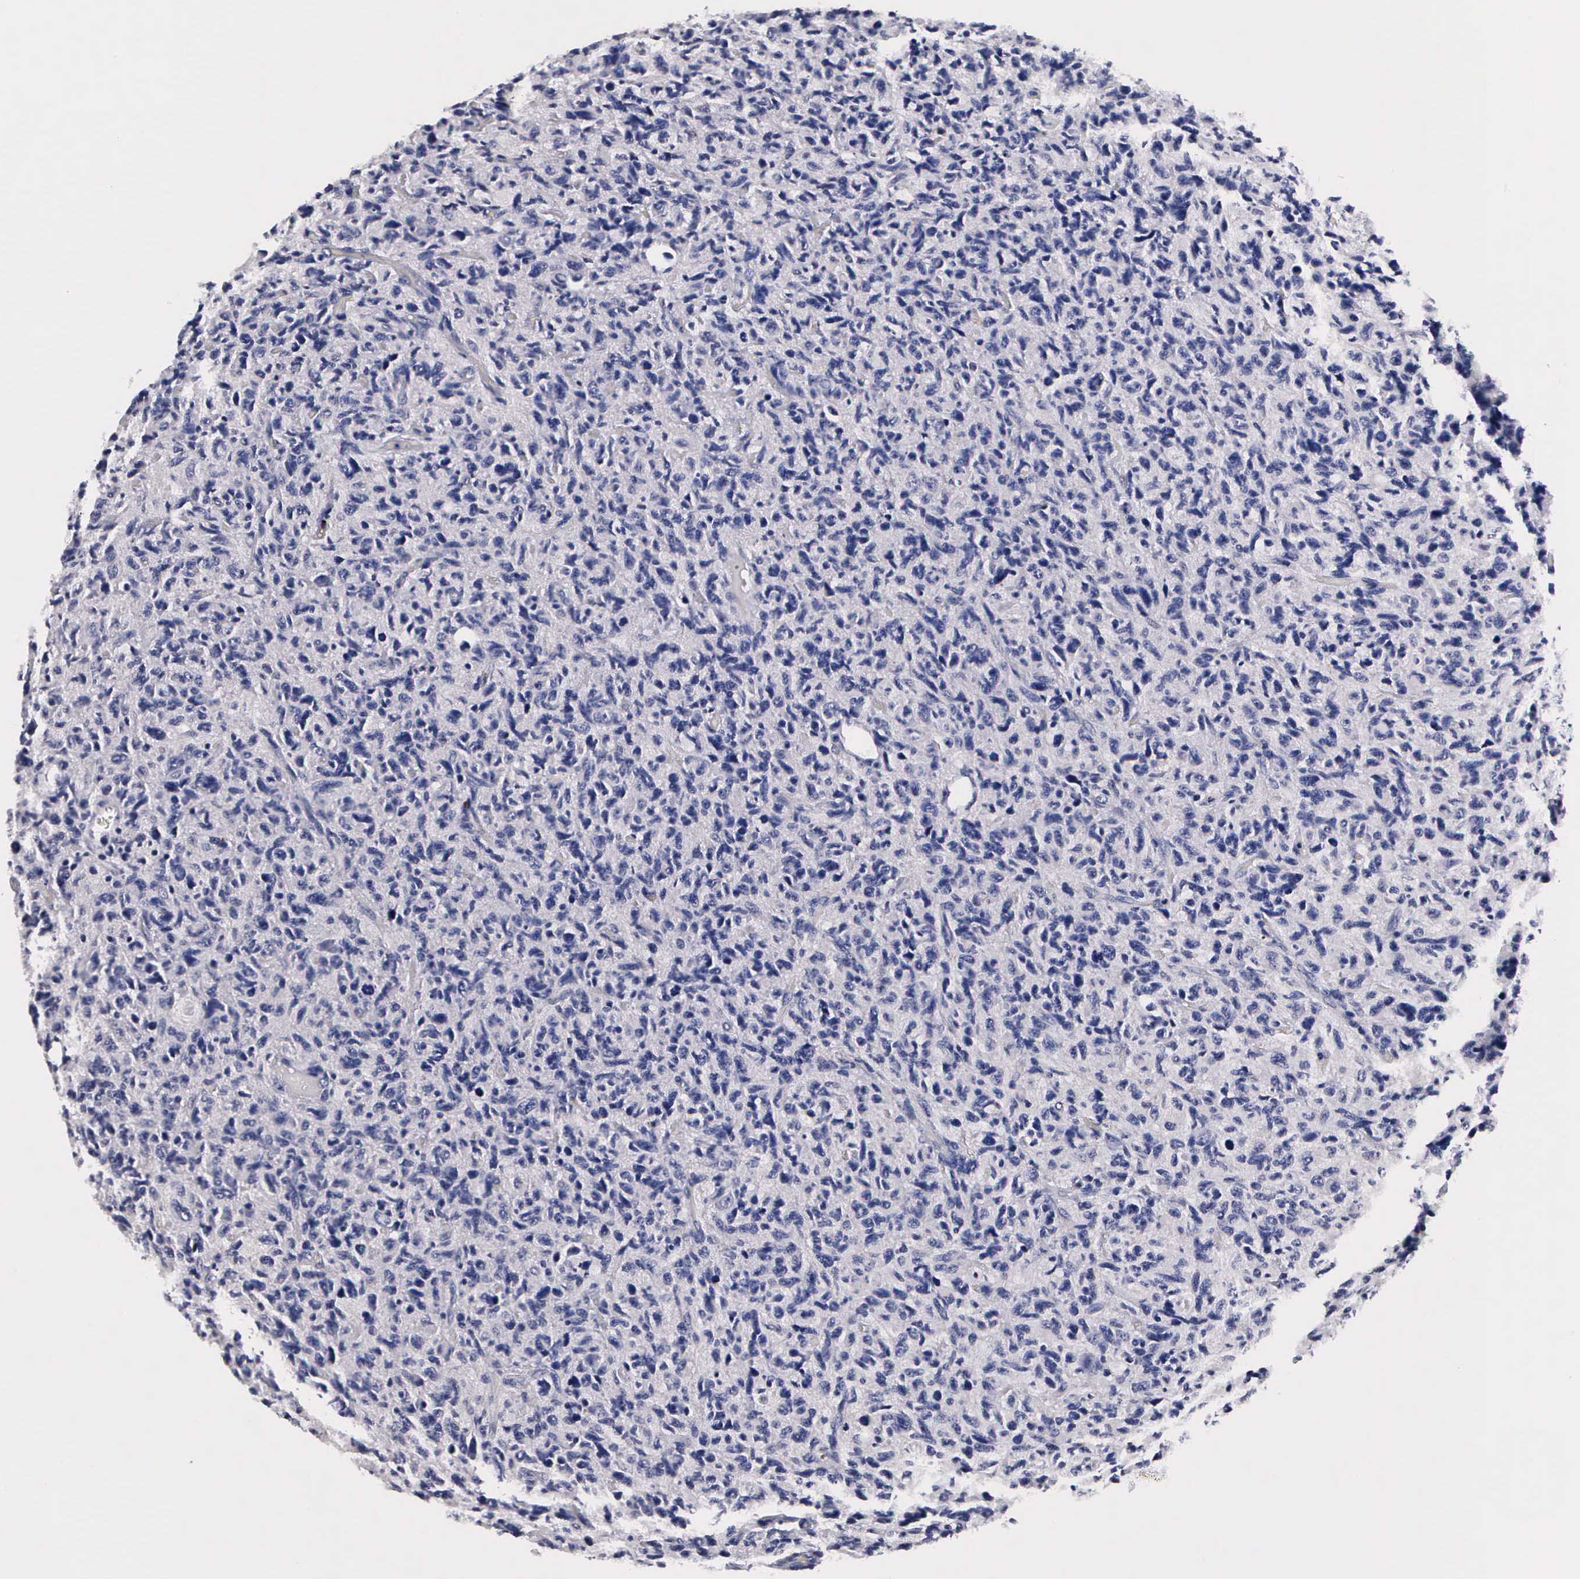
{"staining": {"intensity": "negative", "quantity": "none", "location": "none"}, "tissue": "glioma", "cell_type": "Tumor cells", "image_type": "cancer", "snomed": [{"axis": "morphology", "description": "Glioma, malignant, High grade"}, {"axis": "topography", "description": "Brain"}], "caption": "This is a photomicrograph of immunohistochemistry staining of glioma, which shows no staining in tumor cells.", "gene": "RNASE6", "patient": {"sex": "female", "age": 60}}